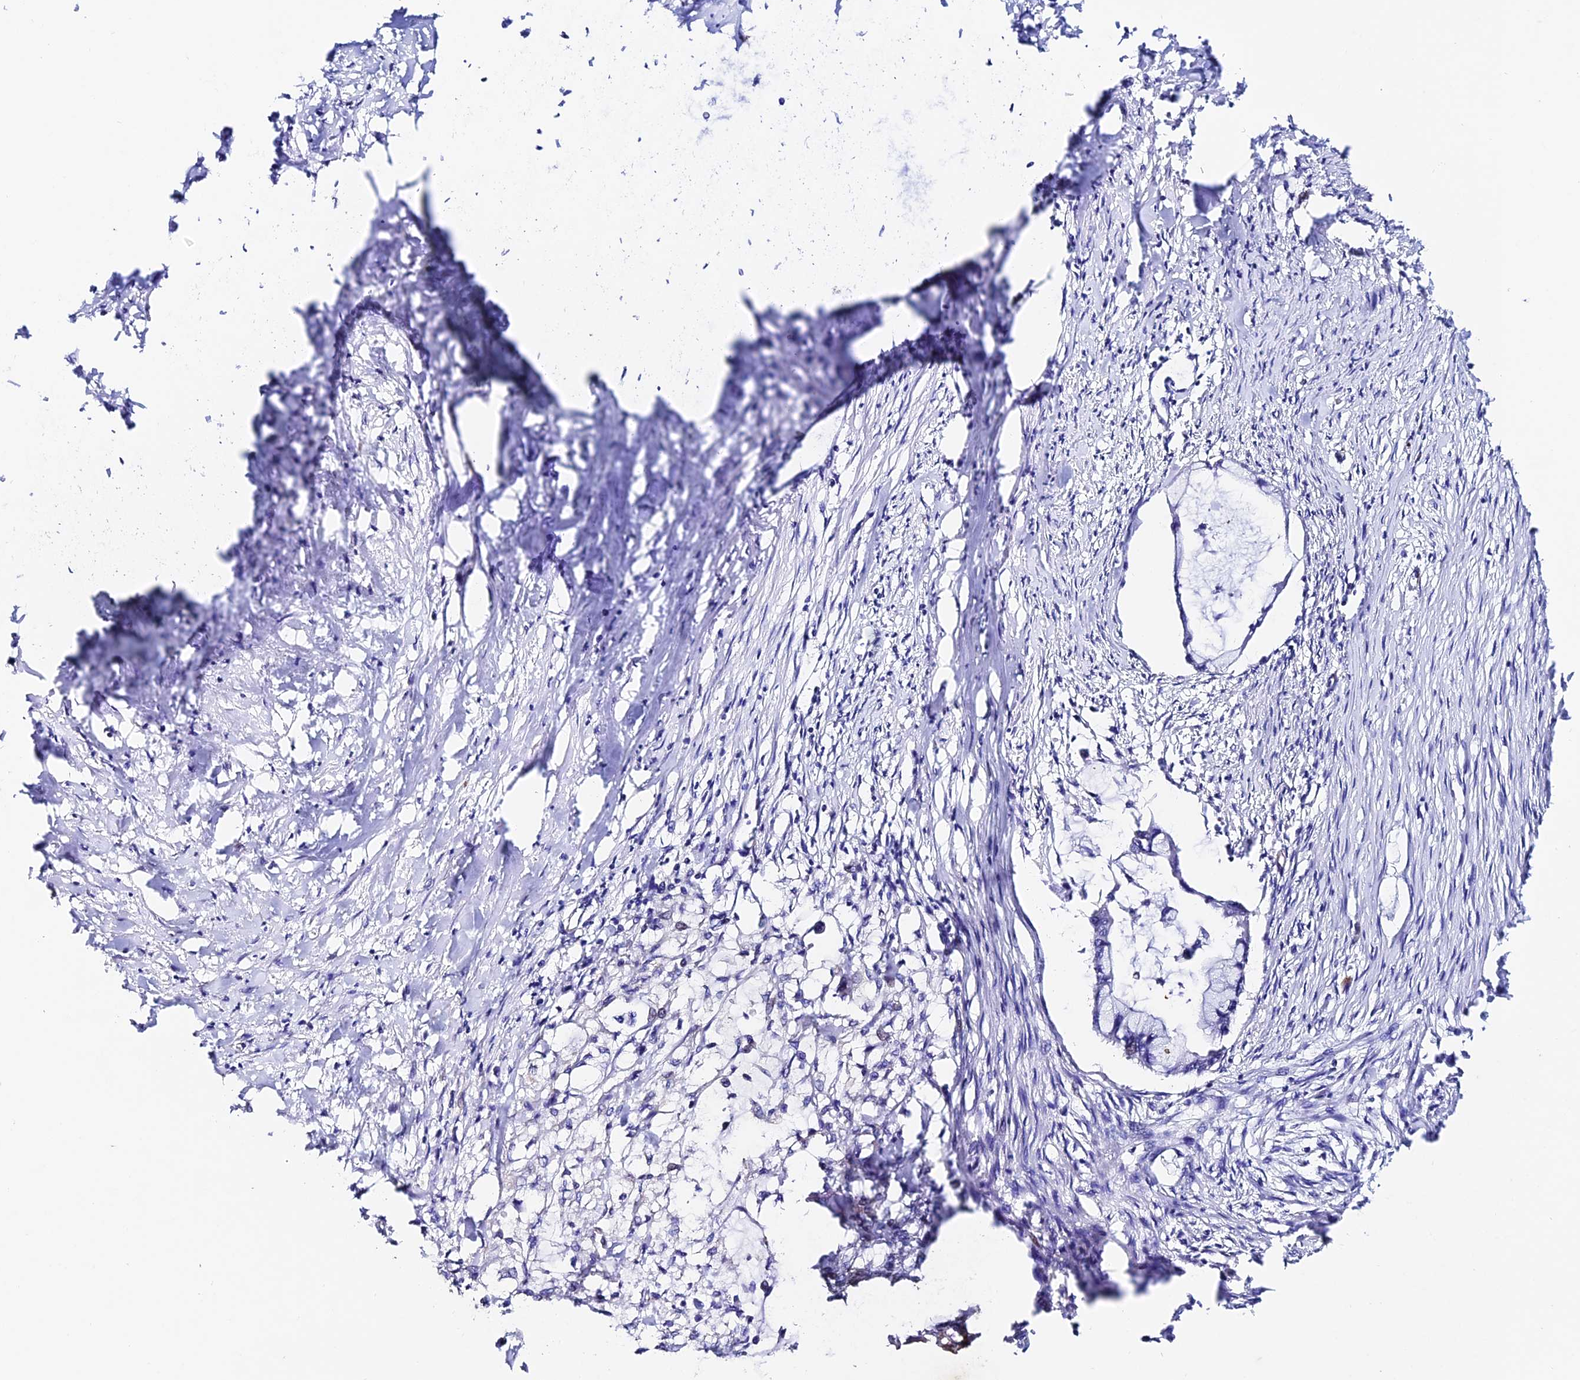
{"staining": {"intensity": "negative", "quantity": "none", "location": "none"}, "tissue": "pancreatic cancer", "cell_type": "Tumor cells", "image_type": "cancer", "snomed": [{"axis": "morphology", "description": "Adenocarcinoma, NOS"}, {"axis": "topography", "description": "Pancreas"}], "caption": "Immunohistochemical staining of human pancreatic adenocarcinoma exhibits no significant positivity in tumor cells. Nuclei are stained in blue.", "gene": "ESM1", "patient": {"sex": "male", "age": 48}}